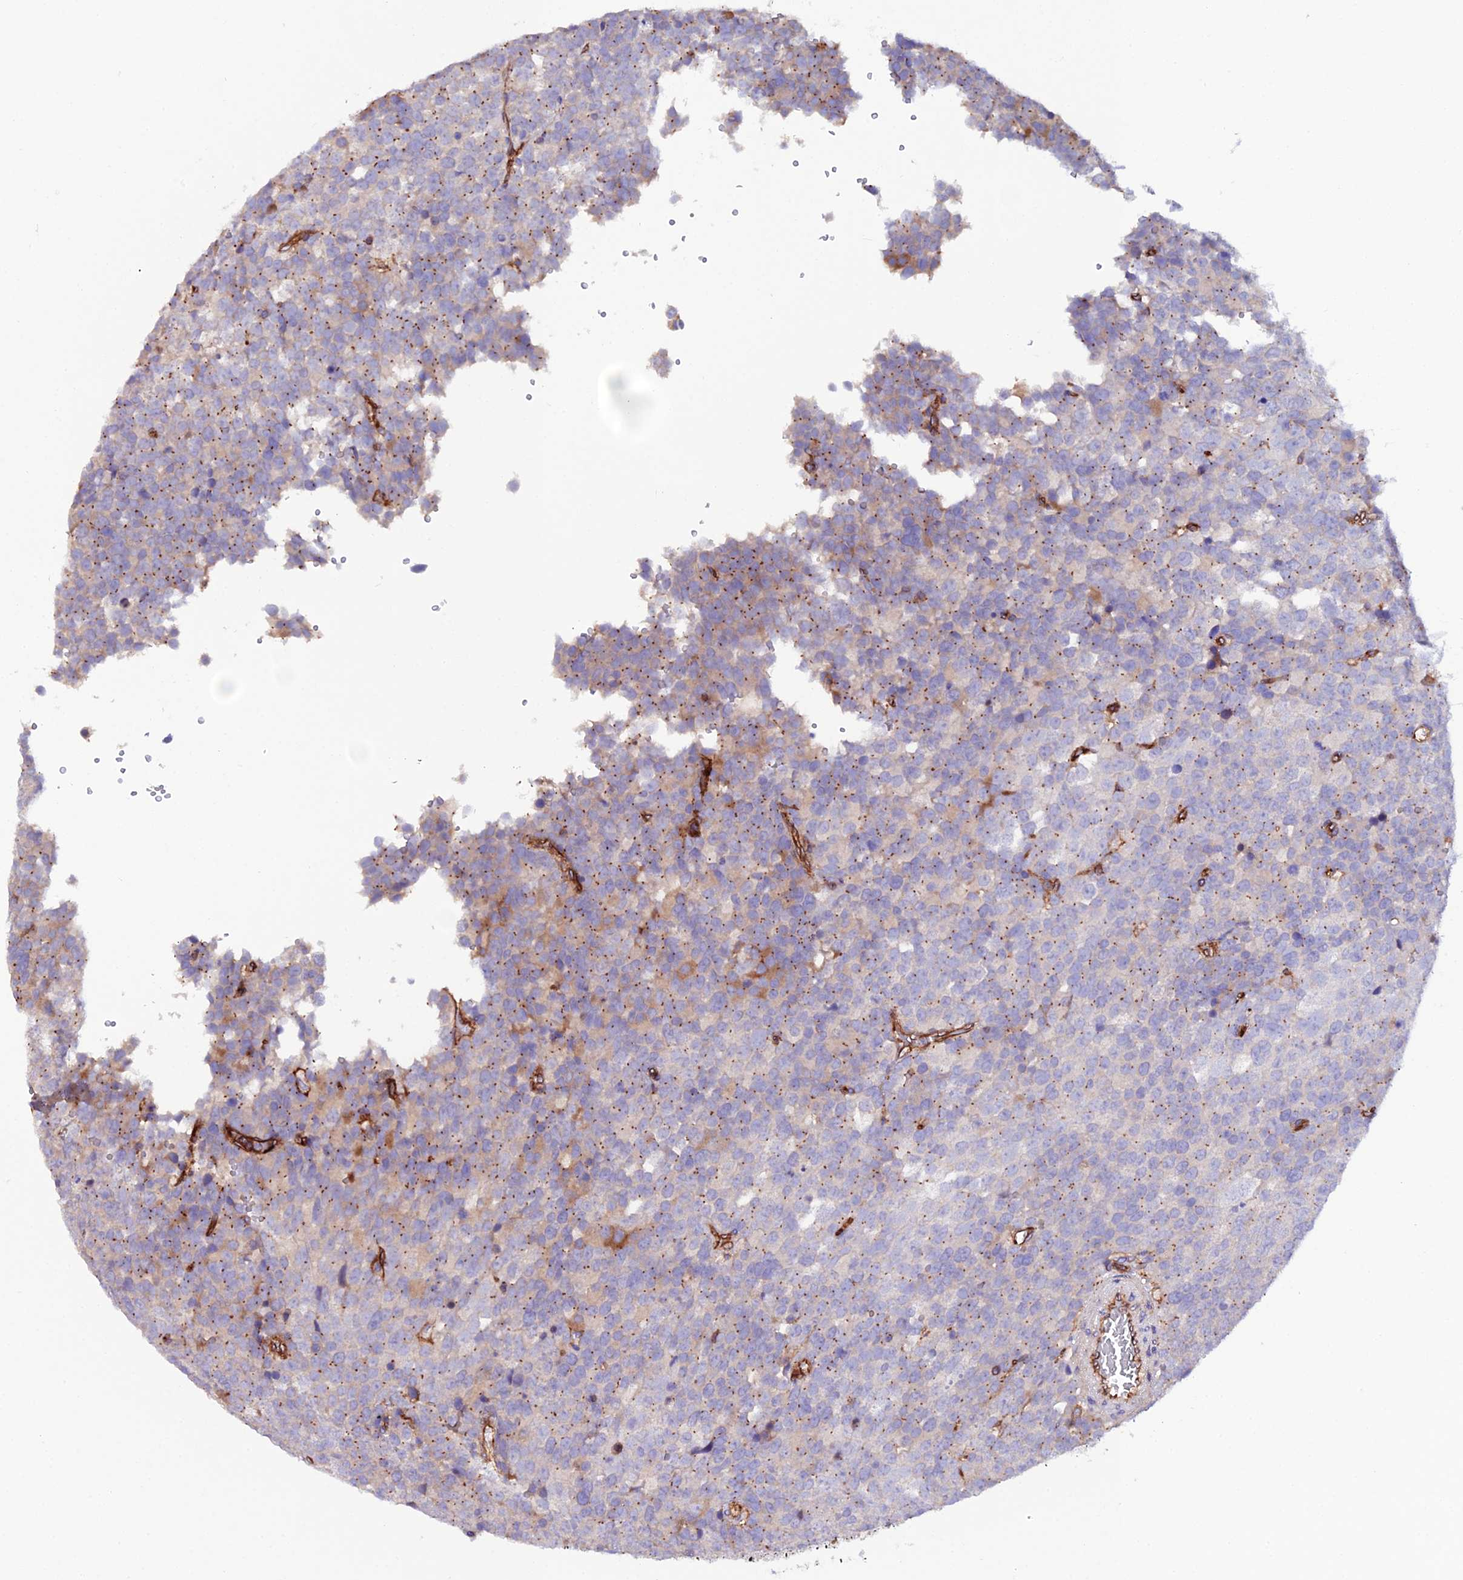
{"staining": {"intensity": "weak", "quantity": "<25%", "location": "cytoplasmic/membranous"}, "tissue": "testis cancer", "cell_type": "Tumor cells", "image_type": "cancer", "snomed": [{"axis": "morphology", "description": "Seminoma, NOS"}, {"axis": "topography", "description": "Testis"}], "caption": "An immunohistochemistry histopathology image of testis seminoma is shown. There is no staining in tumor cells of testis seminoma. (Brightfield microscopy of DAB (3,3'-diaminobenzidine) immunohistochemistry (IHC) at high magnification).", "gene": "TRPV2", "patient": {"sex": "male", "age": 71}}